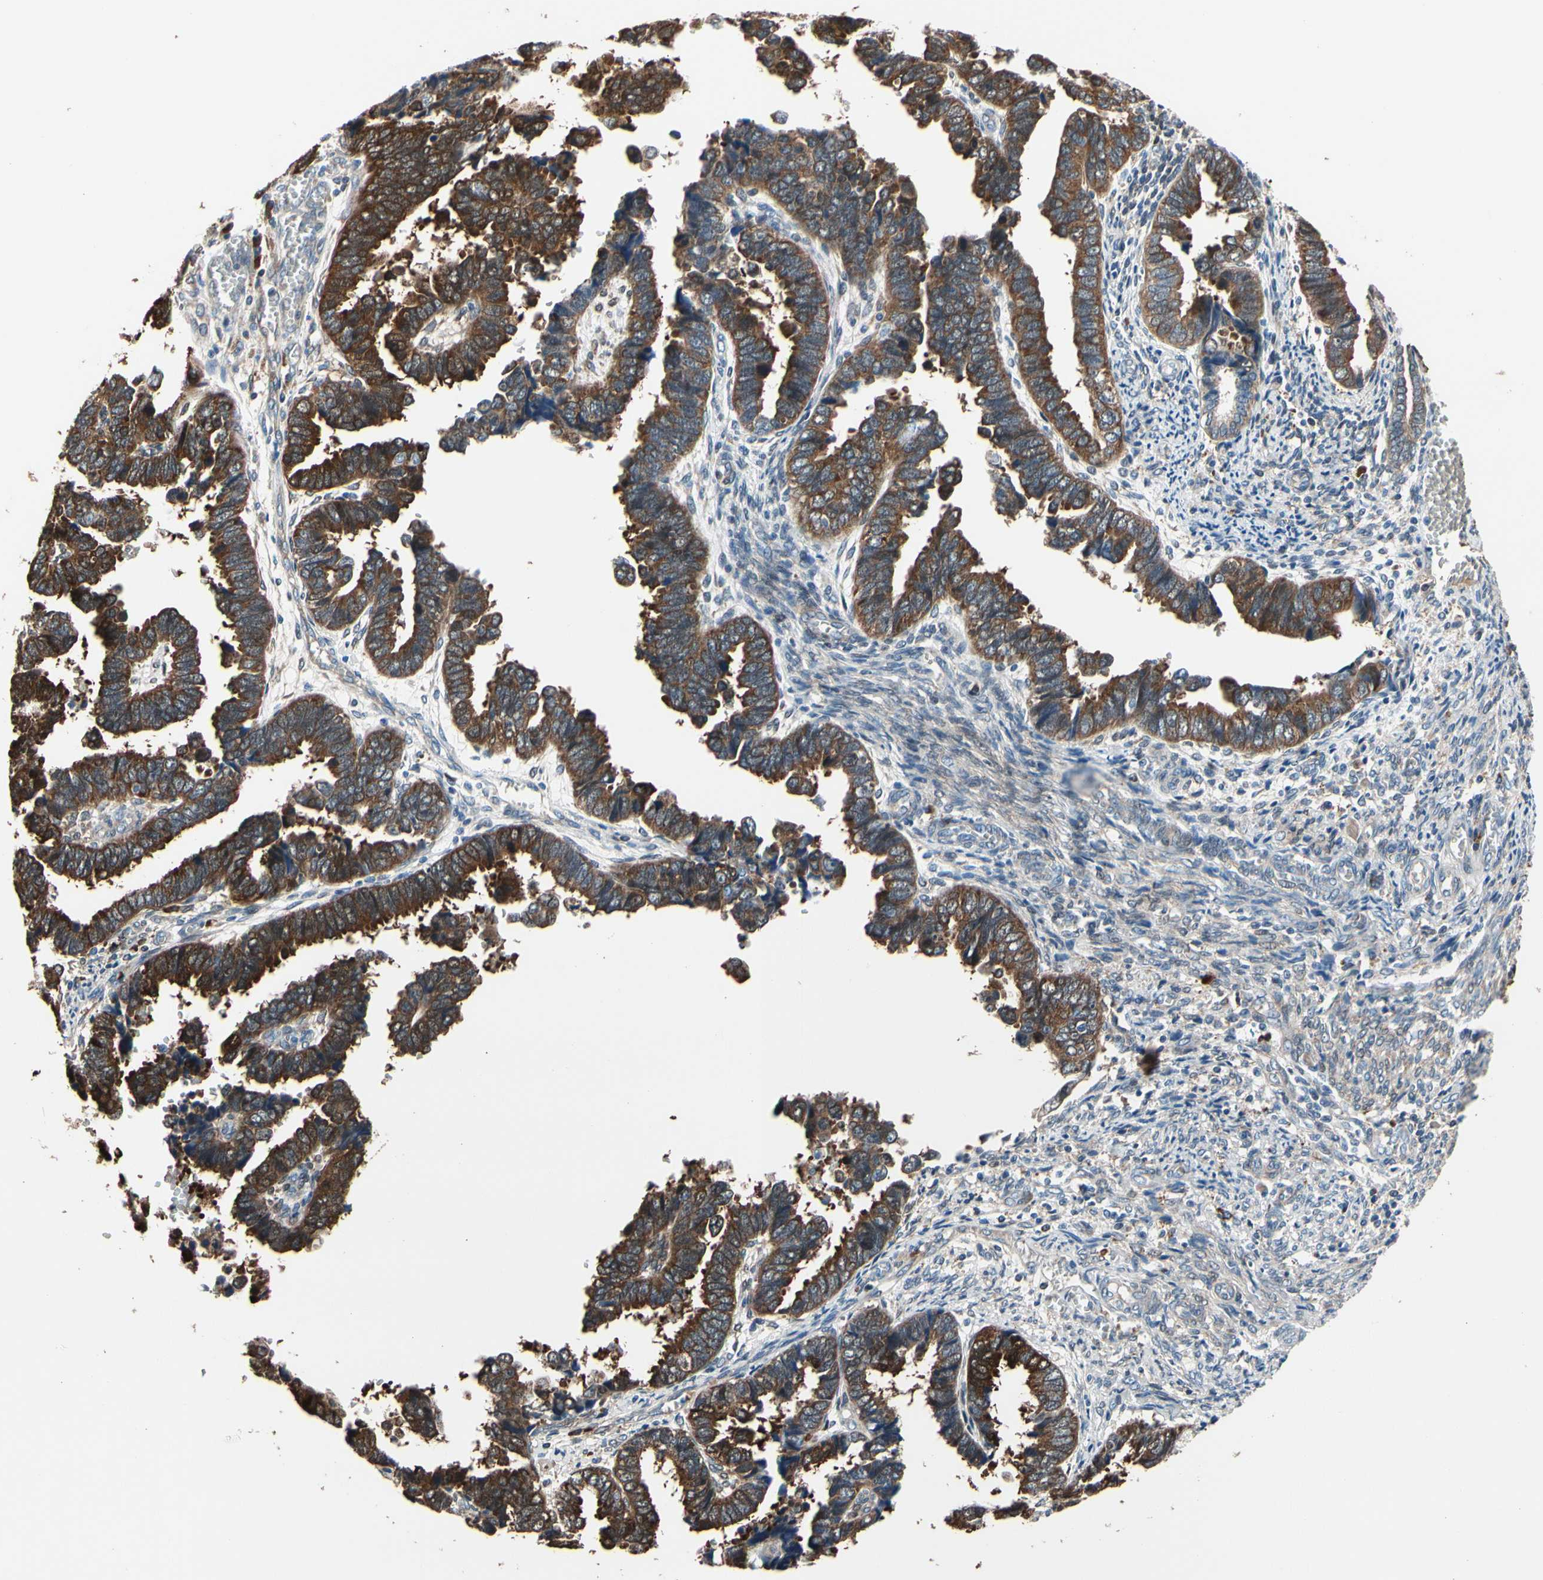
{"staining": {"intensity": "strong", "quantity": ">75%", "location": "cytoplasmic/membranous"}, "tissue": "endometrial cancer", "cell_type": "Tumor cells", "image_type": "cancer", "snomed": [{"axis": "morphology", "description": "Adenocarcinoma, NOS"}, {"axis": "topography", "description": "Endometrium"}], "caption": "There is high levels of strong cytoplasmic/membranous positivity in tumor cells of adenocarcinoma (endometrial), as demonstrated by immunohistochemical staining (brown color).", "gene": "PRDX2", "patient": {"sex": "female", "age": 75}}